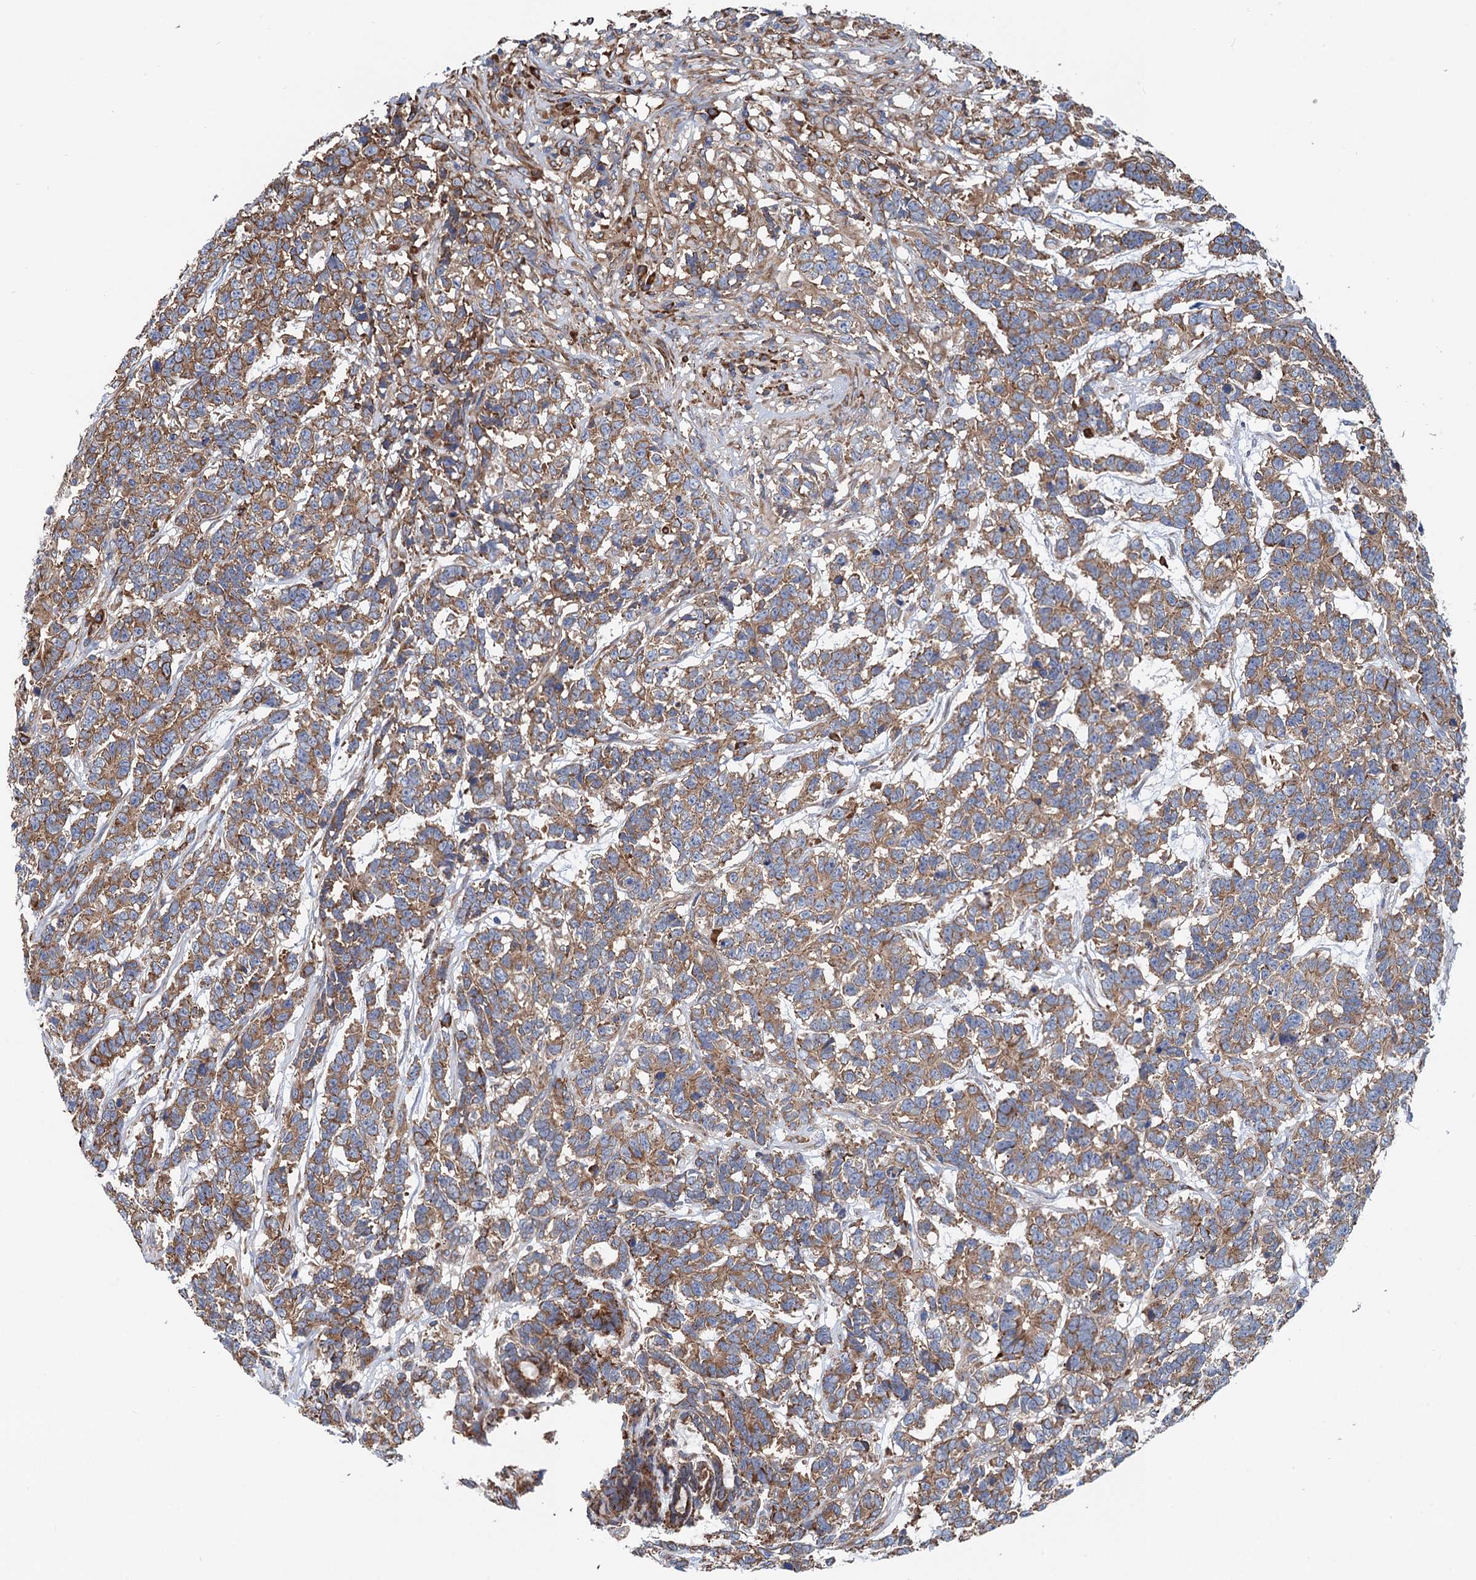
{"staining": {"intensity": "moderate", "quantity": ">75%", "location": "cytoplasmic/membranous"}, "tissue": "testis cancer", "cell_type": "Tumor cells", "image_type": "cancer", "snomed": [{"axis": "morphology", "description": "Carcinoma, Embryonal, NOS"}, {"axis": "topography", "description": "Testis"}], "caption": "Immunohistochemistry (DAB) staining of human testis cancer displays moderate cytoplasmic/membranous protein staining in approximately >75% of tumor cells.", "gene": "SLC12A7", "patient": {"sex": "male", "age": 26}}